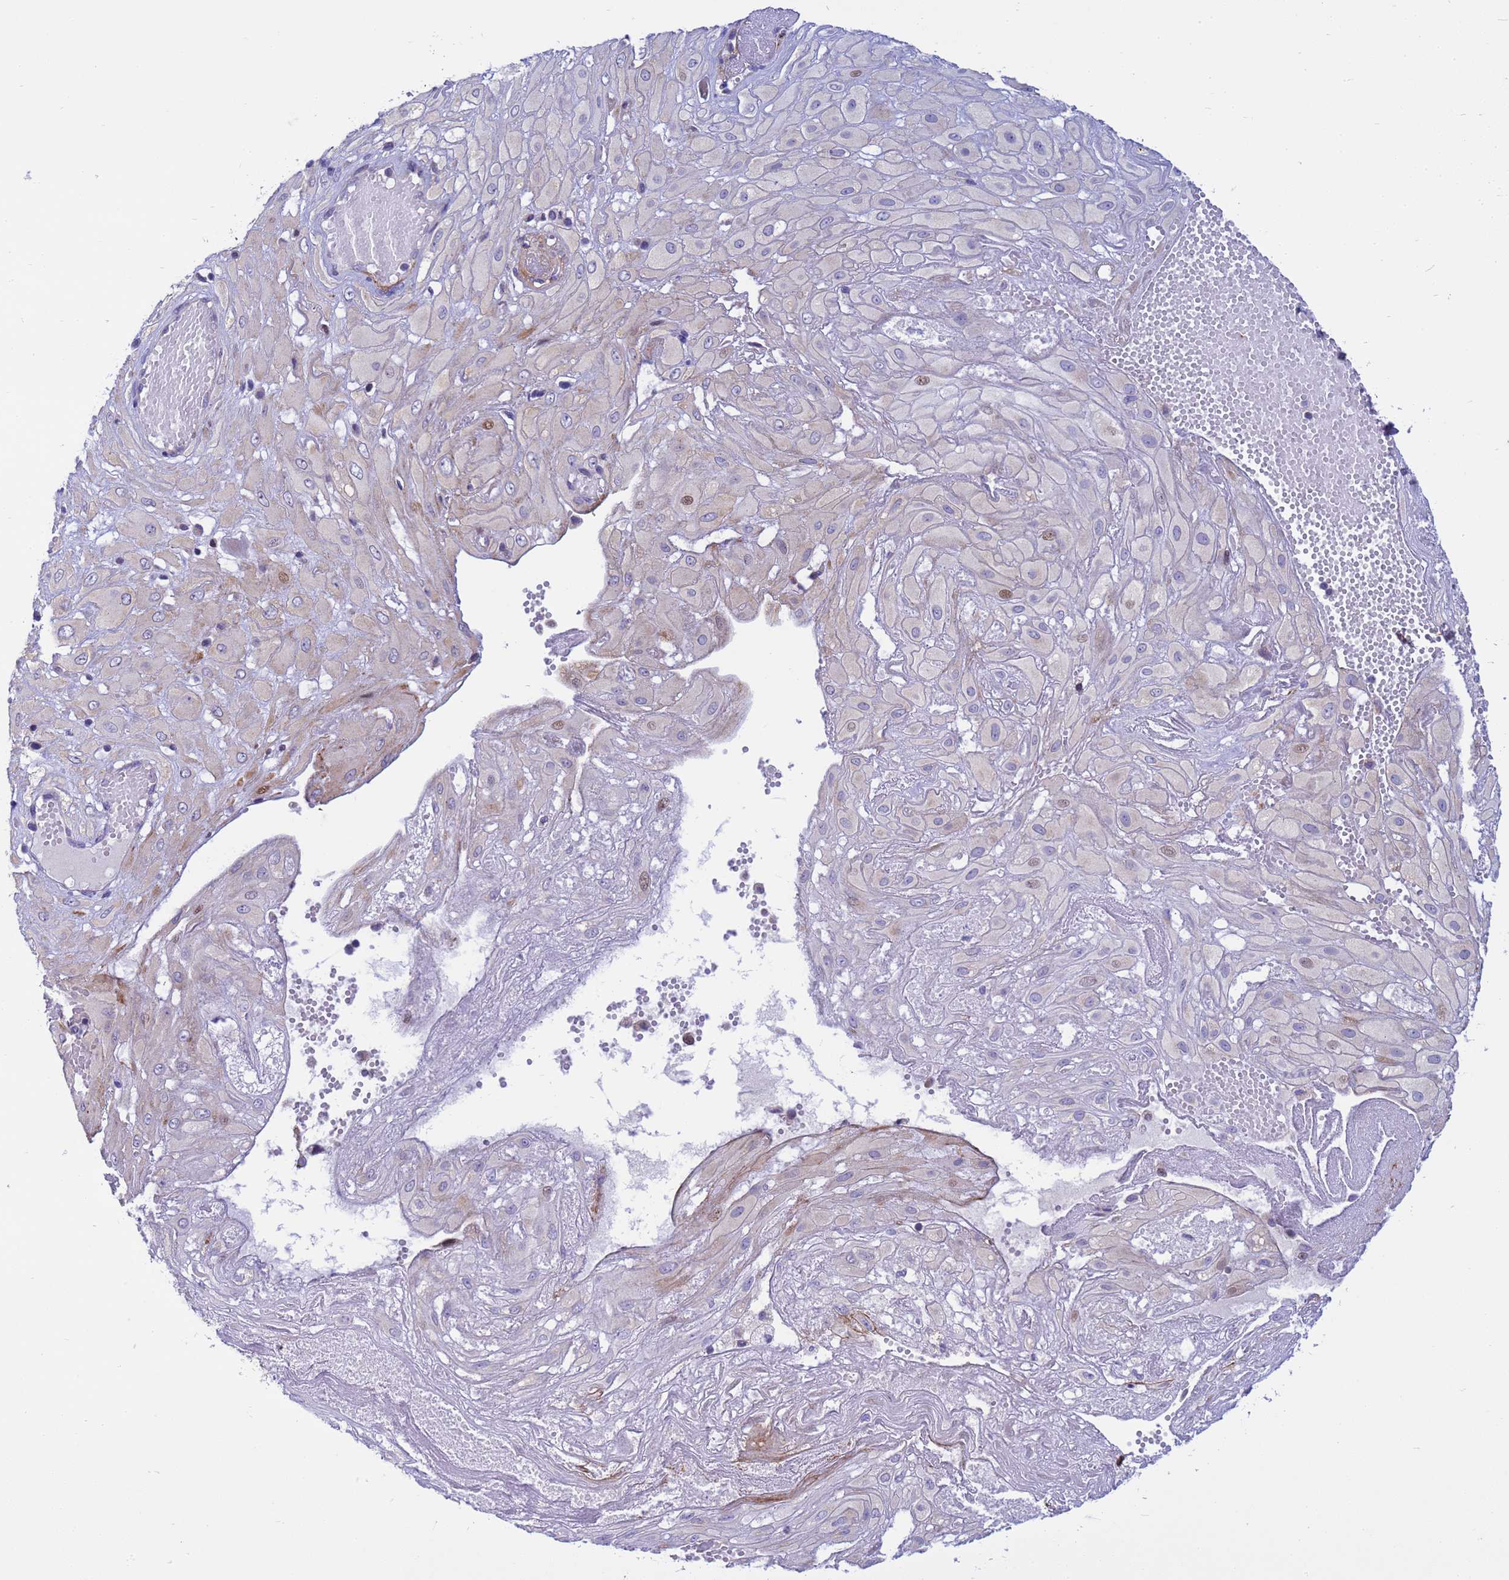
{"staining": {"intensity": "weak", "quantity": "<25%", "location": "nuclear"}, "tissue": "cervical cancer", "cell_type": "Tumor cells", "image_type": "cancer", "snomed": [{"axis": "morphology", "description": "Squamous cell carcinoma, NOS"}, {"axis": "topography", "description": "Cervix"}], "caption": "IHC histopathology image of neoplastic tissue: cervical cancer (squamous cell carcinoma) stained with DAB (3,3'-diaminobenzidine) displays no significant protein expression in tumor cells.", "gene": "P2RX7", "patient": {"sex": "female", "age": 36}}